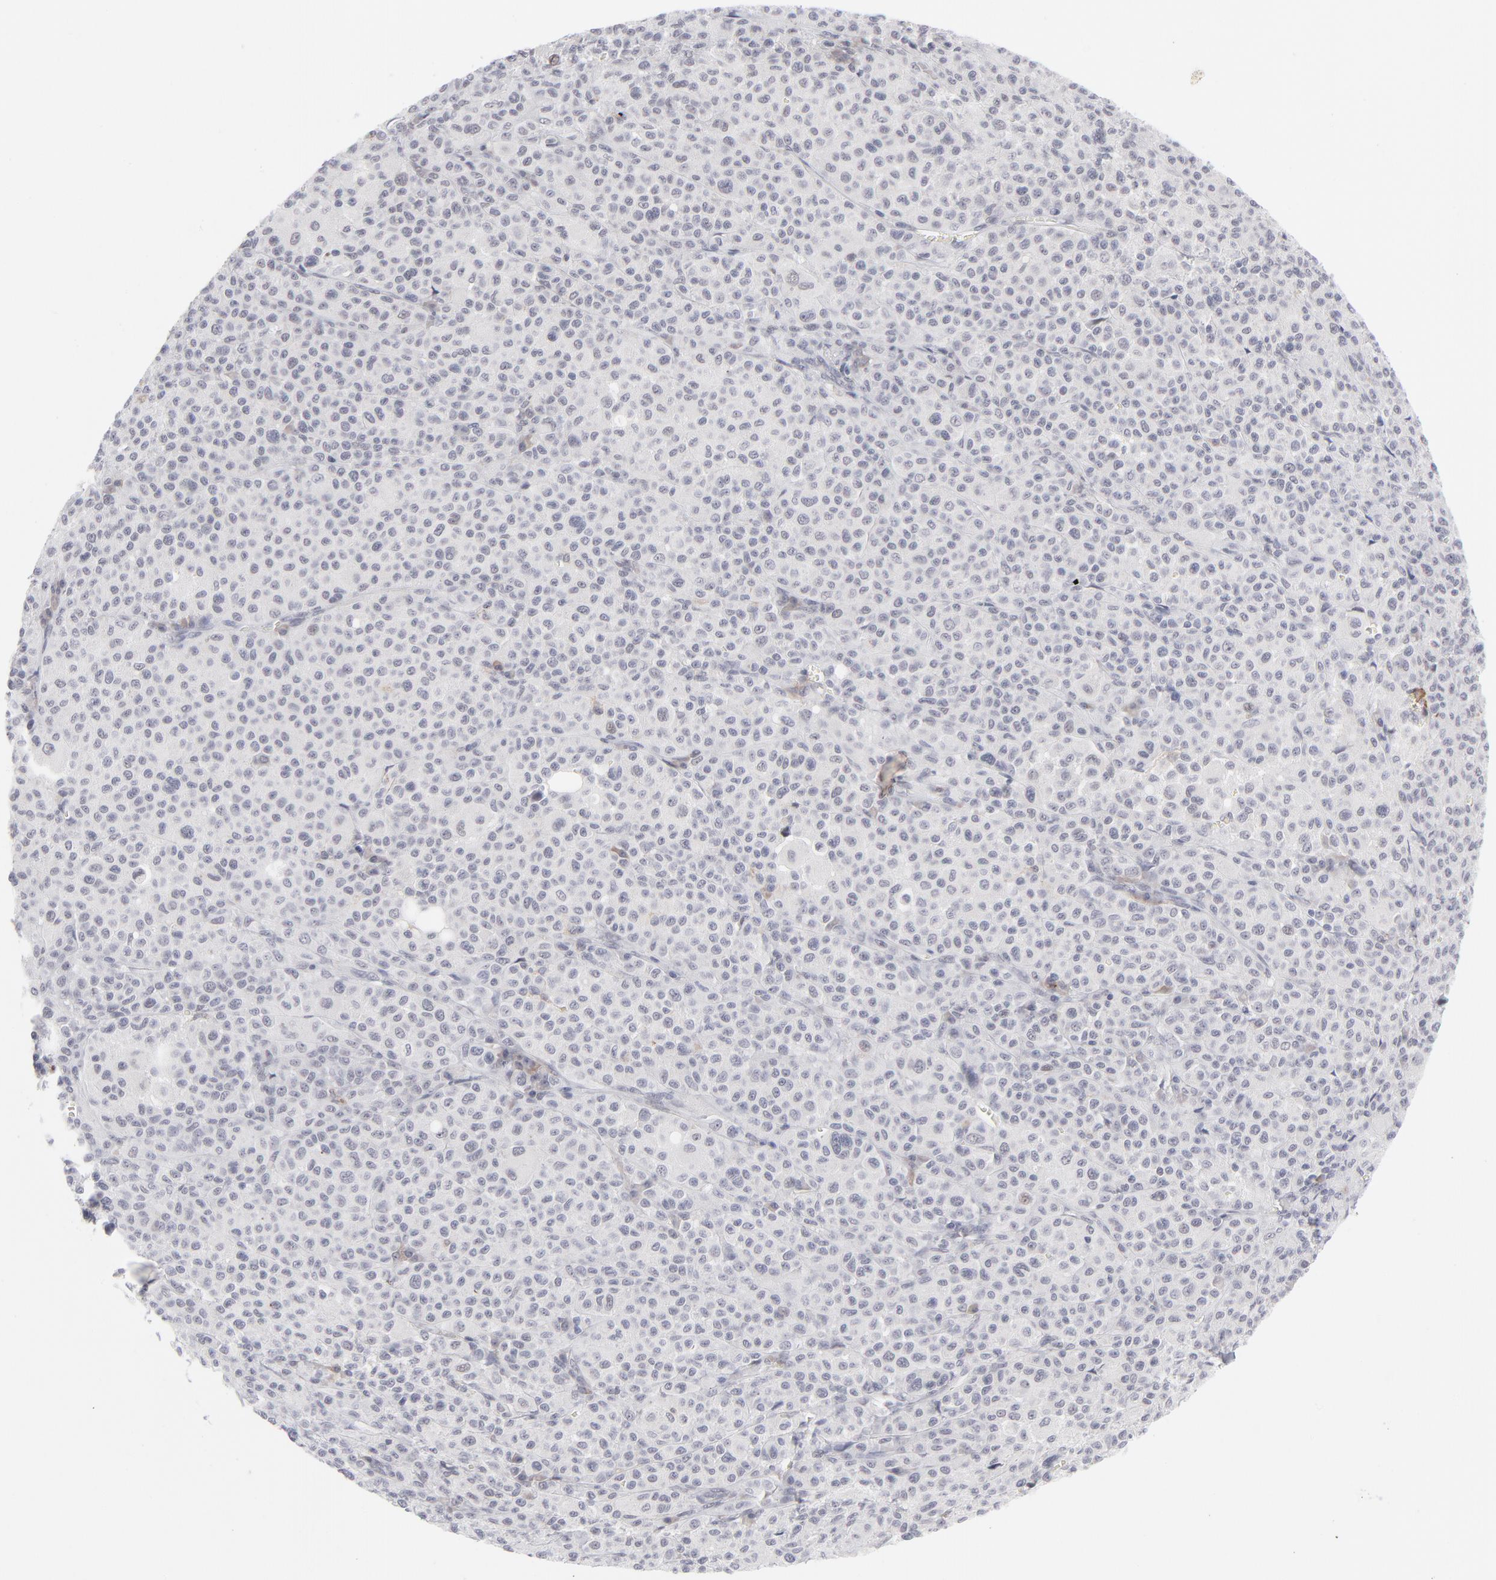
{"staining": {"intensity": "negative", "quantity": "none", "location": "none"}, "tissue": "melanoma", "cell_type": "Tumor cells", "image_type": "cancer", "snomed": [{"axis": "morphology", "description": "Malignant melanoma, Metastatic site"}, {"axis": "topography", "description": "Skin"}], "caption": "There is no significant expression in tumor cells of melanoma.", "gene": "CCR2", "patient": {"sex": "female", "age": 74}}